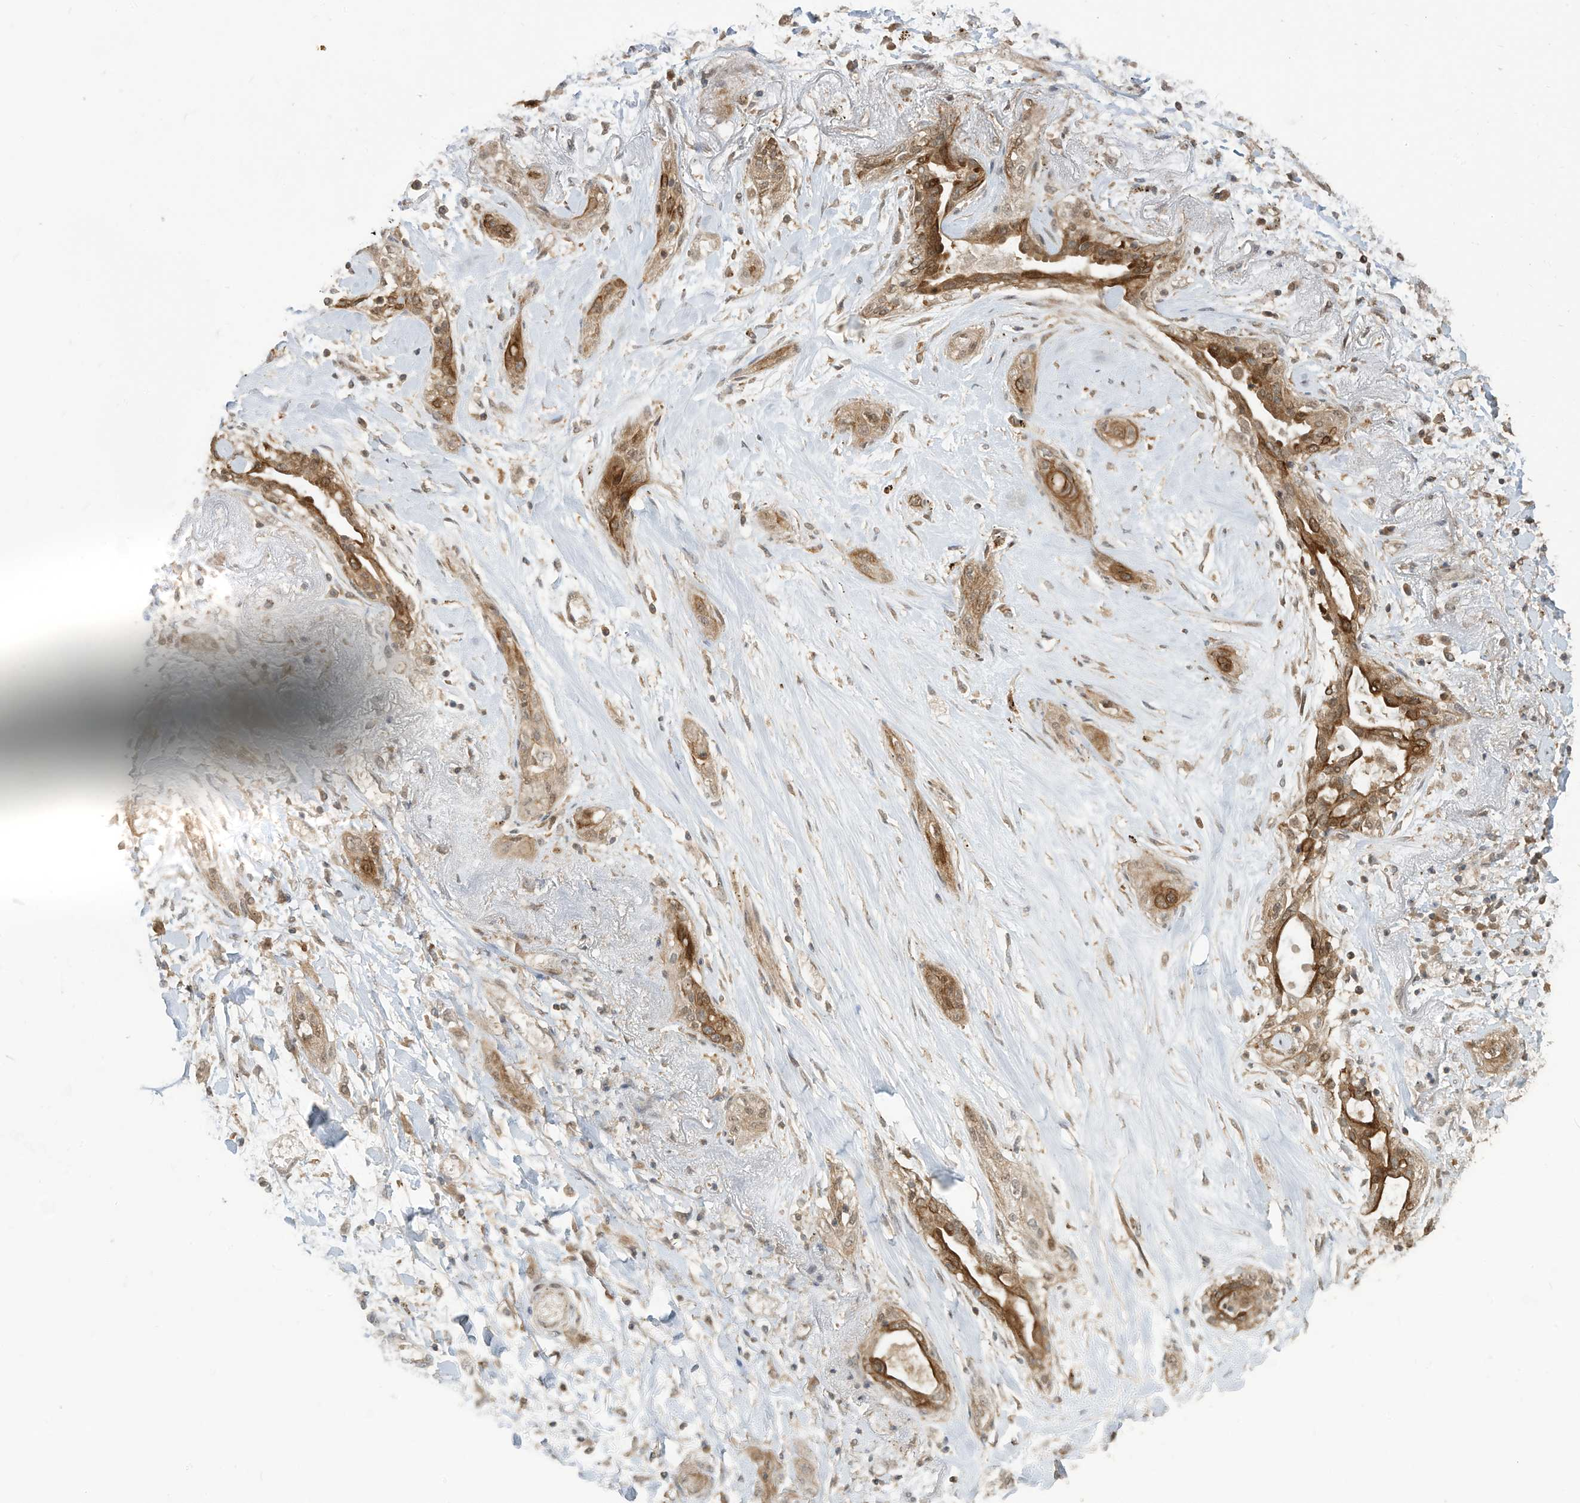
{"staining": {"intensity": "moderate", "quantity": ">75%", "location": "cytoplasmic/membranous"}, "tissue": "lung cancer", "cell_type": "Tumor cells", "image_type": "cancer", "snomed": [{"axis": "morphology", "description": "Squamous cell carcinoma, NOS"}, {"axis": "topography", "description": "Lung"}], "caption": "Immunohistochemistry (DAB) staining of lung cancer reveals moderate cytoplasmic/membranous protein staining in approximately >75% of tumor cells. The protein is shown in brown color, while the nuclei are stained blue.", "gene": "CARF", "patient": {"sex": "female", "age": 47}}